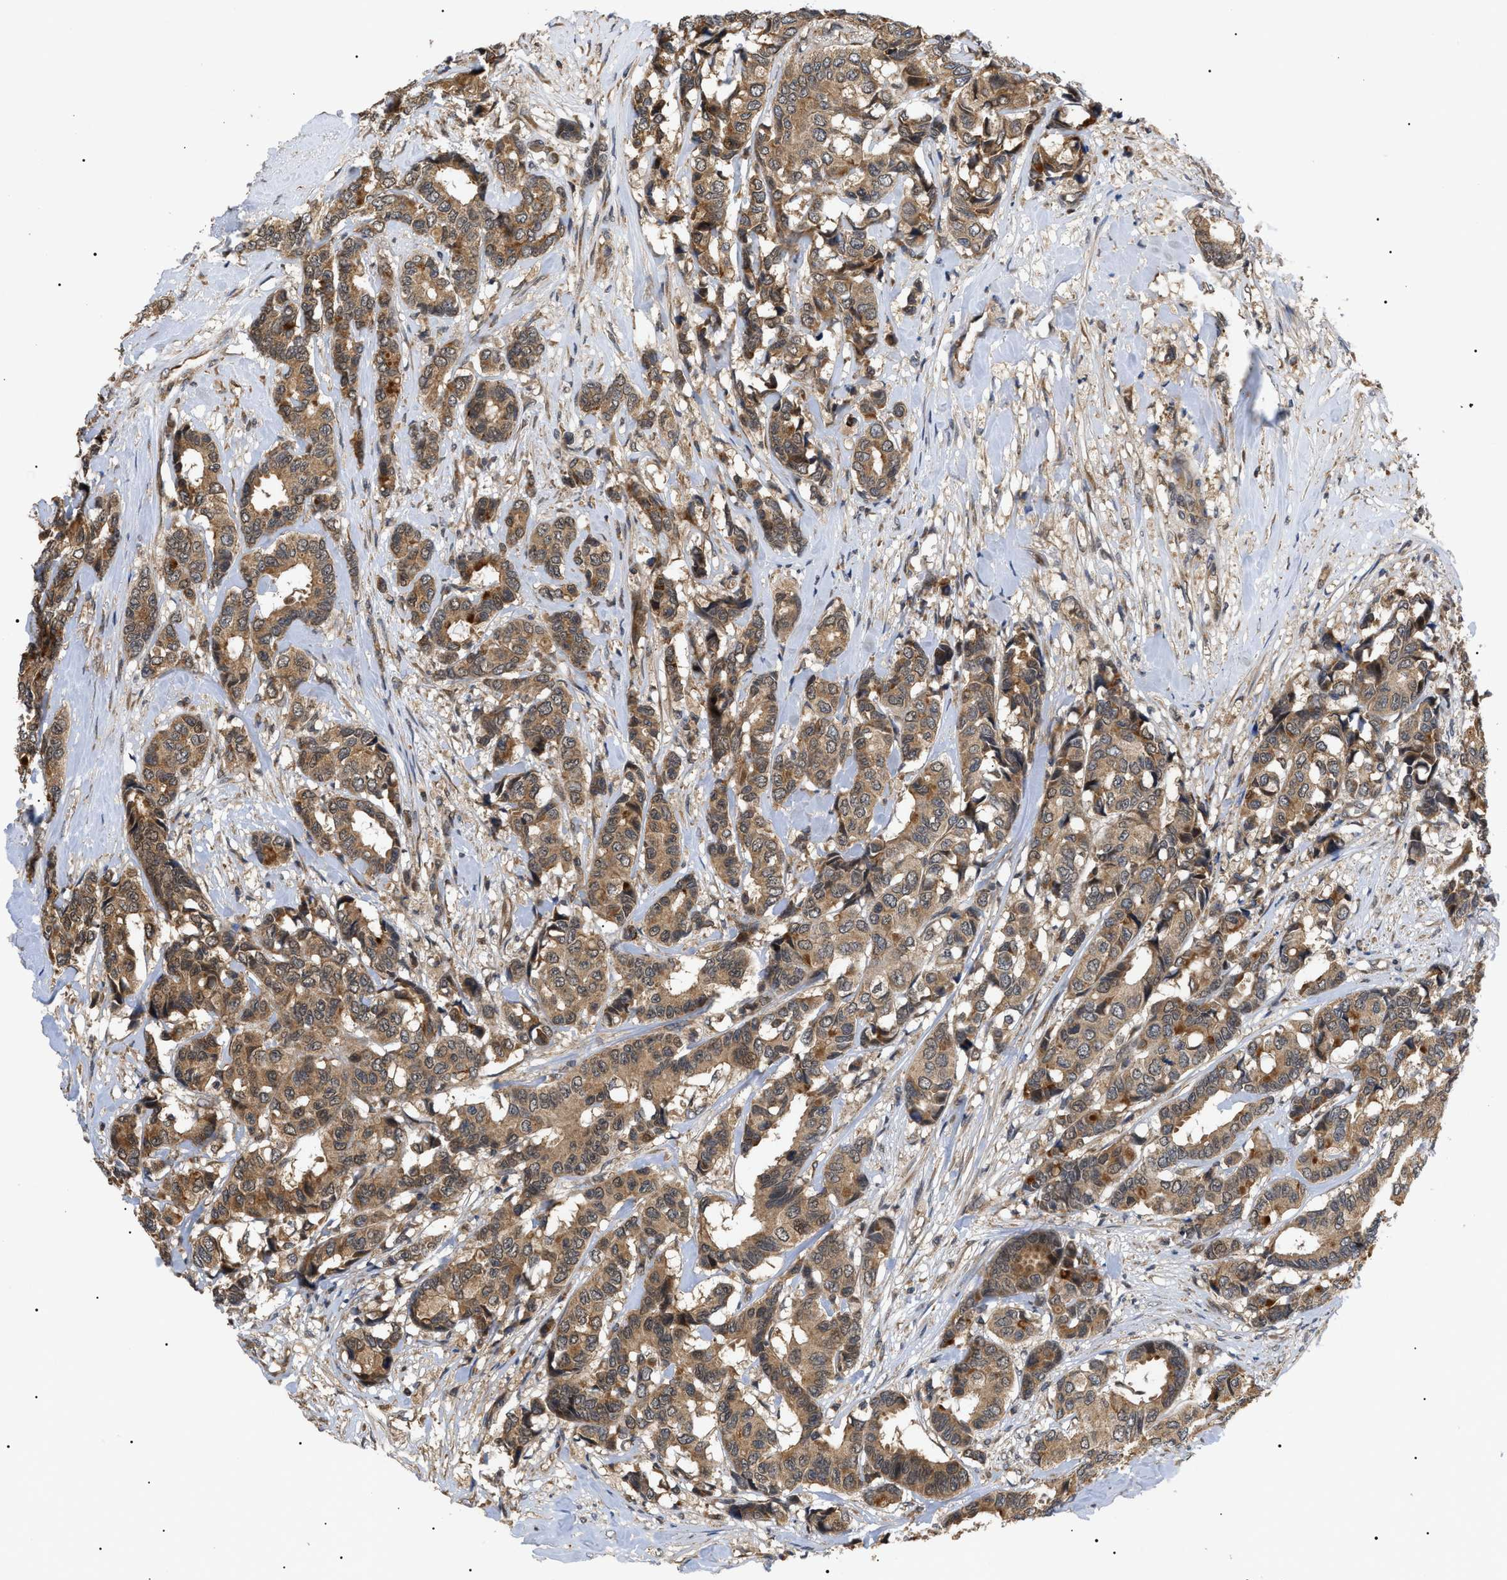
{"staining": {"intensity": "moderate", "quantity": ">75%", "location": "cytoplasmic/membranous,nuclear"}, "tissue": "breast cancer", "cell_type": "Tumor cells", "image_type": "cancer", "snomed": [{"axis": "morphology", "description": "Duct carcinoma"}, {"axis": "topography", "description": "Breast"}], "caption": "Breast cancer was stained to show a protein in brown. There is medium levels of moderate cytoplasmic/membranous and nuclear staining in approximately >75% of tumor cells.", "gene": "ASTL", "patient": {"sex": "female", "age": 87}}